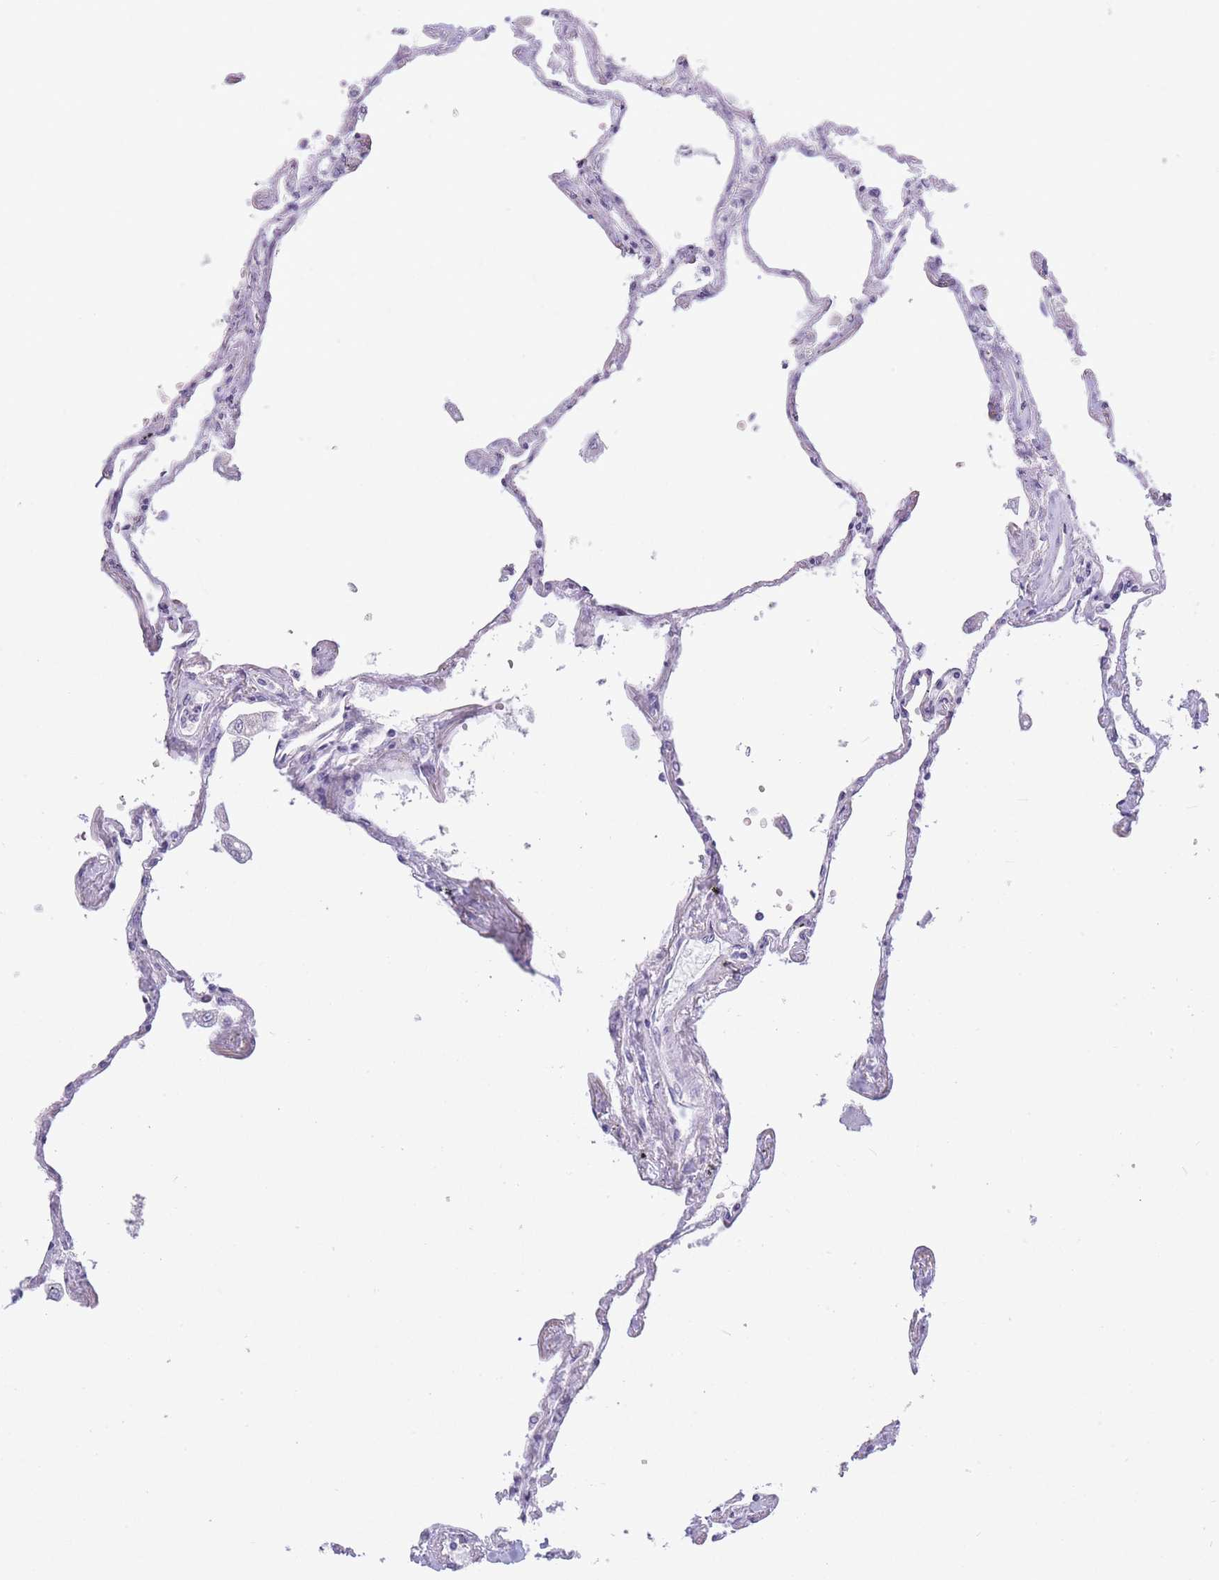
{"staining": {"intensity": "negative", "quantity": "none", "location": "none"}, "tissue": "lung", "cell_type": "Alveolar cells", "image_type": "normal", "snomed": [{"axis": "morphology", "description": "Normal tissue, NOS"}, {"axis": "topography", "description": "Lung"}], "caption": "A photomicrograph of lung stained for a protein demonstrates no brown staining in alveolar cells. The staining is performed using DAB brown chromogen with nuclei counter-stained in using hematoxylin.", "gene": "RHO", "patient": {"sex": "female", "age": 67}}